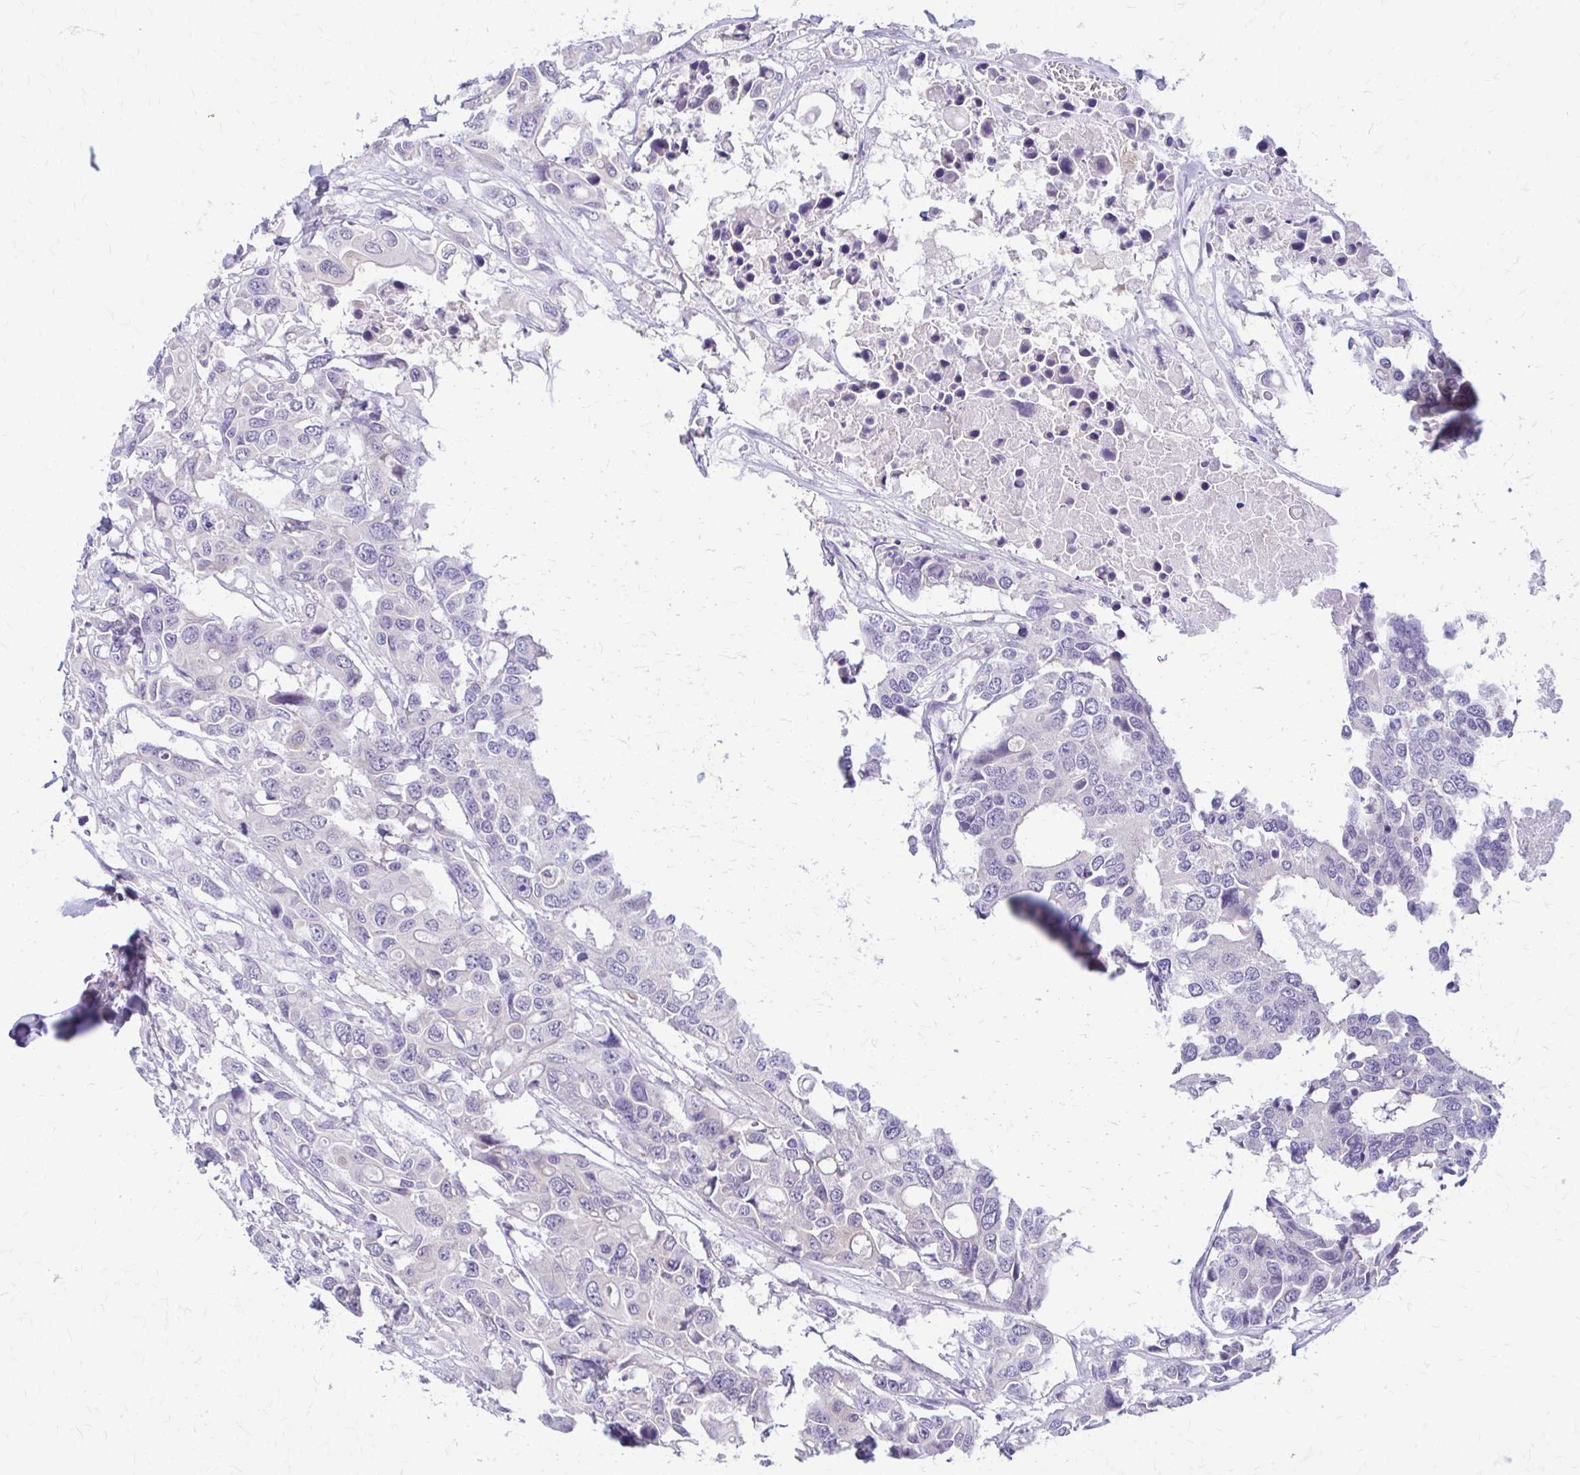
{"staining": {"intensity": "negative", "quantity": "none", "location": "none"}, "tissue": "colorectal cancer", "cell_type": "Tumor cells", "image_type": "cancer", "snomed": [{"axis": "morphology", "description": "Adenocarcinoma, NOS"}, {"axis": "topography", "description": "Colon"}], "caption": "A high-resolution histopathology image shows immunohistochemistry staining of colorectal cancer (adenocarcinoma), which reveals no significant positivity in tumor cells. Nuclei are stained in blue.", "gene": "PIK3AP1", "patient": {"sex": "male", "age": 77}}